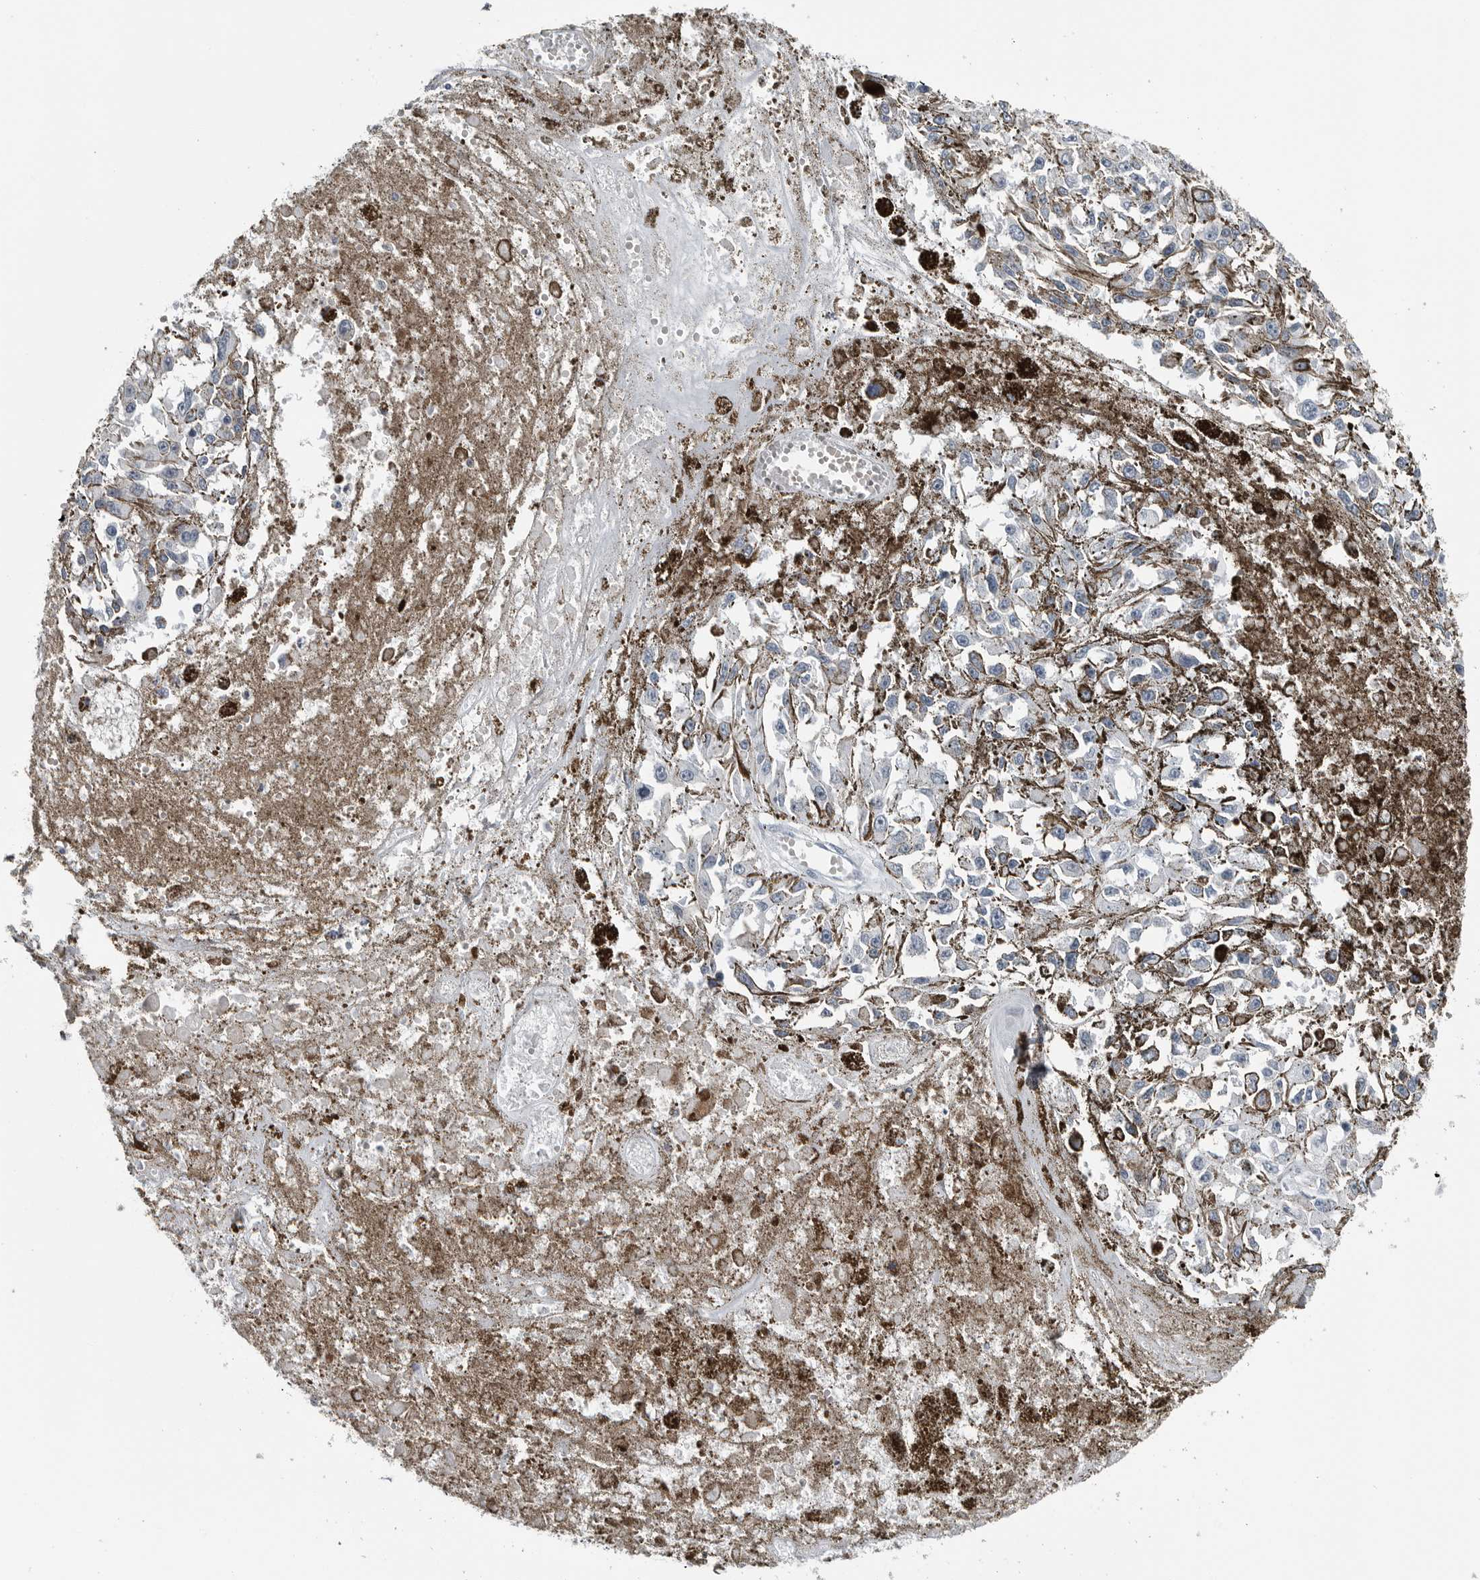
{"staining": {"intensity": "negative", "quantity": "none", "location": "none"}, "tissue": "melanoma", "cell_type": "Tumor cells", "image_type": "cancer", "snomed": [{"axis": "morphology", "description": "Malignant melanoma, Metastatic site"}, {"axis": "topography", "description": "Lymph node"}], "caption": "The histopathology image displays no significant expression in tumor cells of malignant melanoma (metastatic site). (Stains: DAB (3,3'-diaminobenzidine) IHC with hematoxylin counter stain, Microscopy: brightfield microscopy at high magnification).", "gene": "SPINK1", "patient": {"sex": "male", "age": 59}}